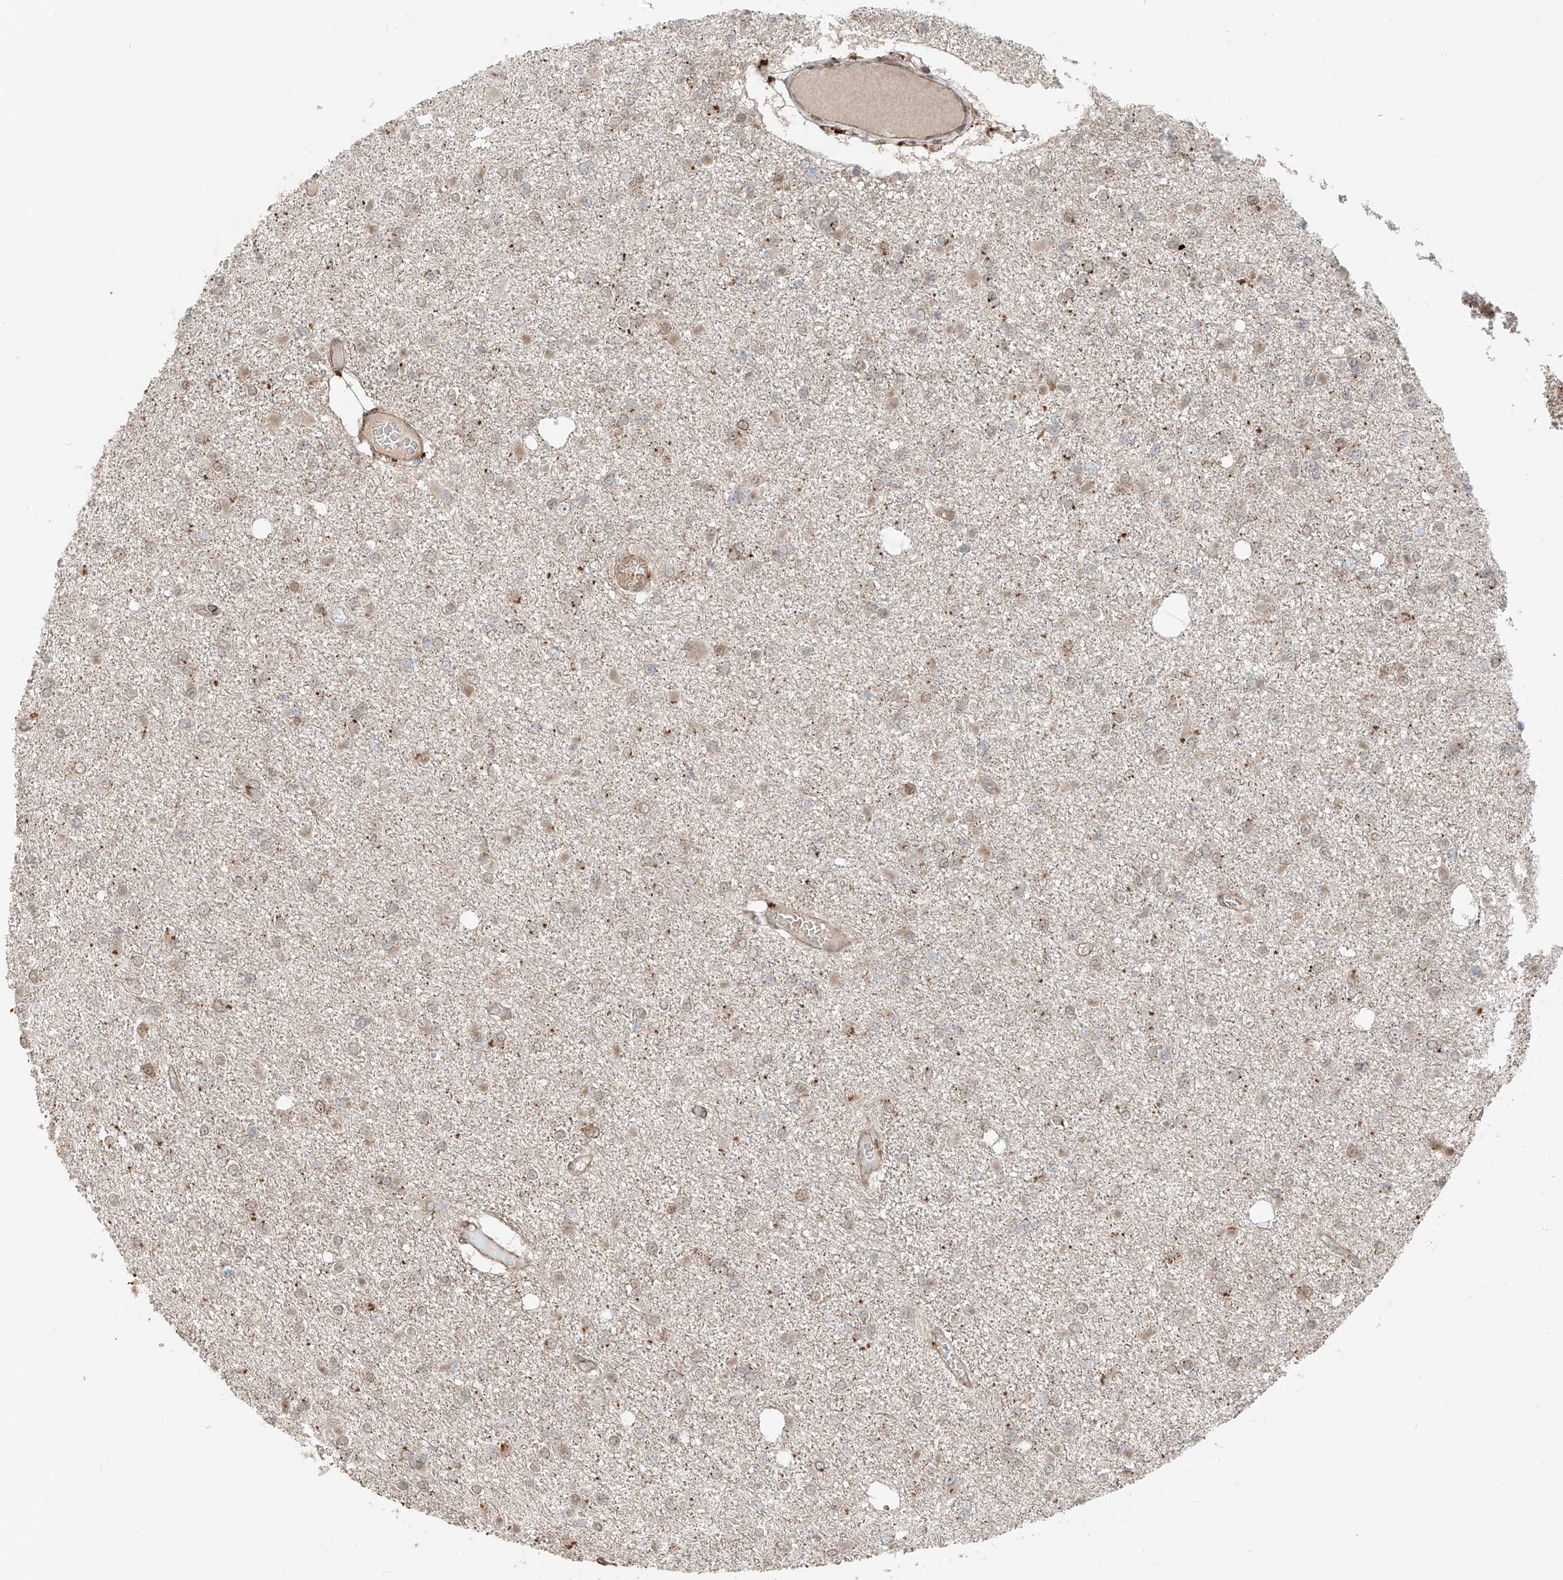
{"staining": {"intensity": "negative", "quantity": "none", "location": "none"}, "tissue": "glioma", "cell_type": "Tumor cells", "image_type": "cancer", "snomed": [{"axis": "morphology", "description": "Glioma, malignant, Low grade"}, {"axis": "topography", "description": "Brain"}], "caption": "Immunohistochemistry image of neoplastic tissue: glioma stained with DAB (3,3'-diaminobenzidine) displays no significant protein positivity in tumor cells. The staining is performed using DAB brown chromogen with nuclei counter-stained in using hematoxylin.", "gene": "CEP162", "patient": {"sex": "female", "age": 22}}